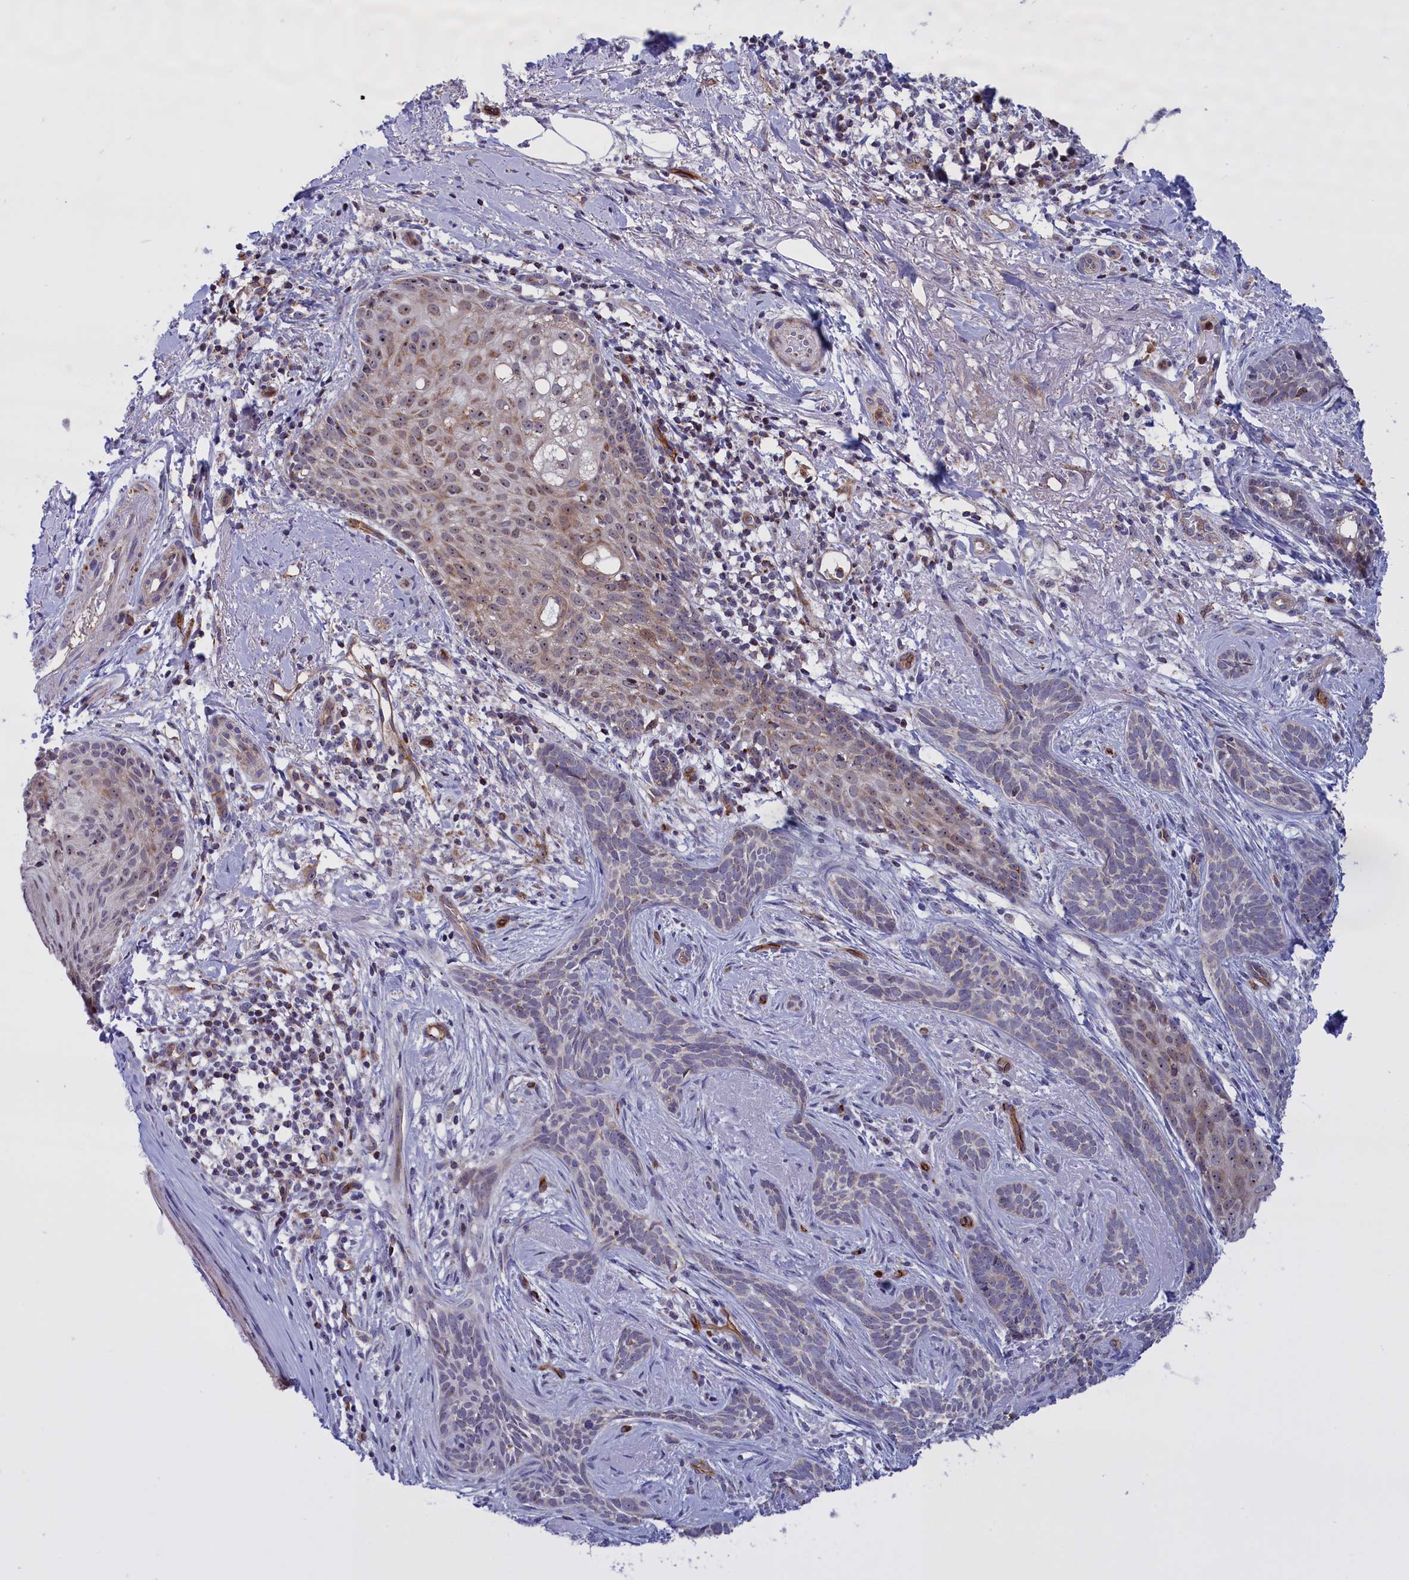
{"staining": {"intensity": "weak", "quantity": "<25%", "location": "cytoplasmic/membranous"}, "tissue": "skin cancer", "cell_type": "Tumor cells", "image_type": "cancer", "snomed": [{"axis": "morphology", "description": "Basal cell carcinoma"}, {"axis": "topography", "description": "Skin"}], "caption": "This is a histopathology image of immunohistochemistry (IHC) staining of skin basal cell carcinoma, which shows no positivity in tumor cells.", "gene": "MPND", "patient": {"sex": "female", "age": 76}}